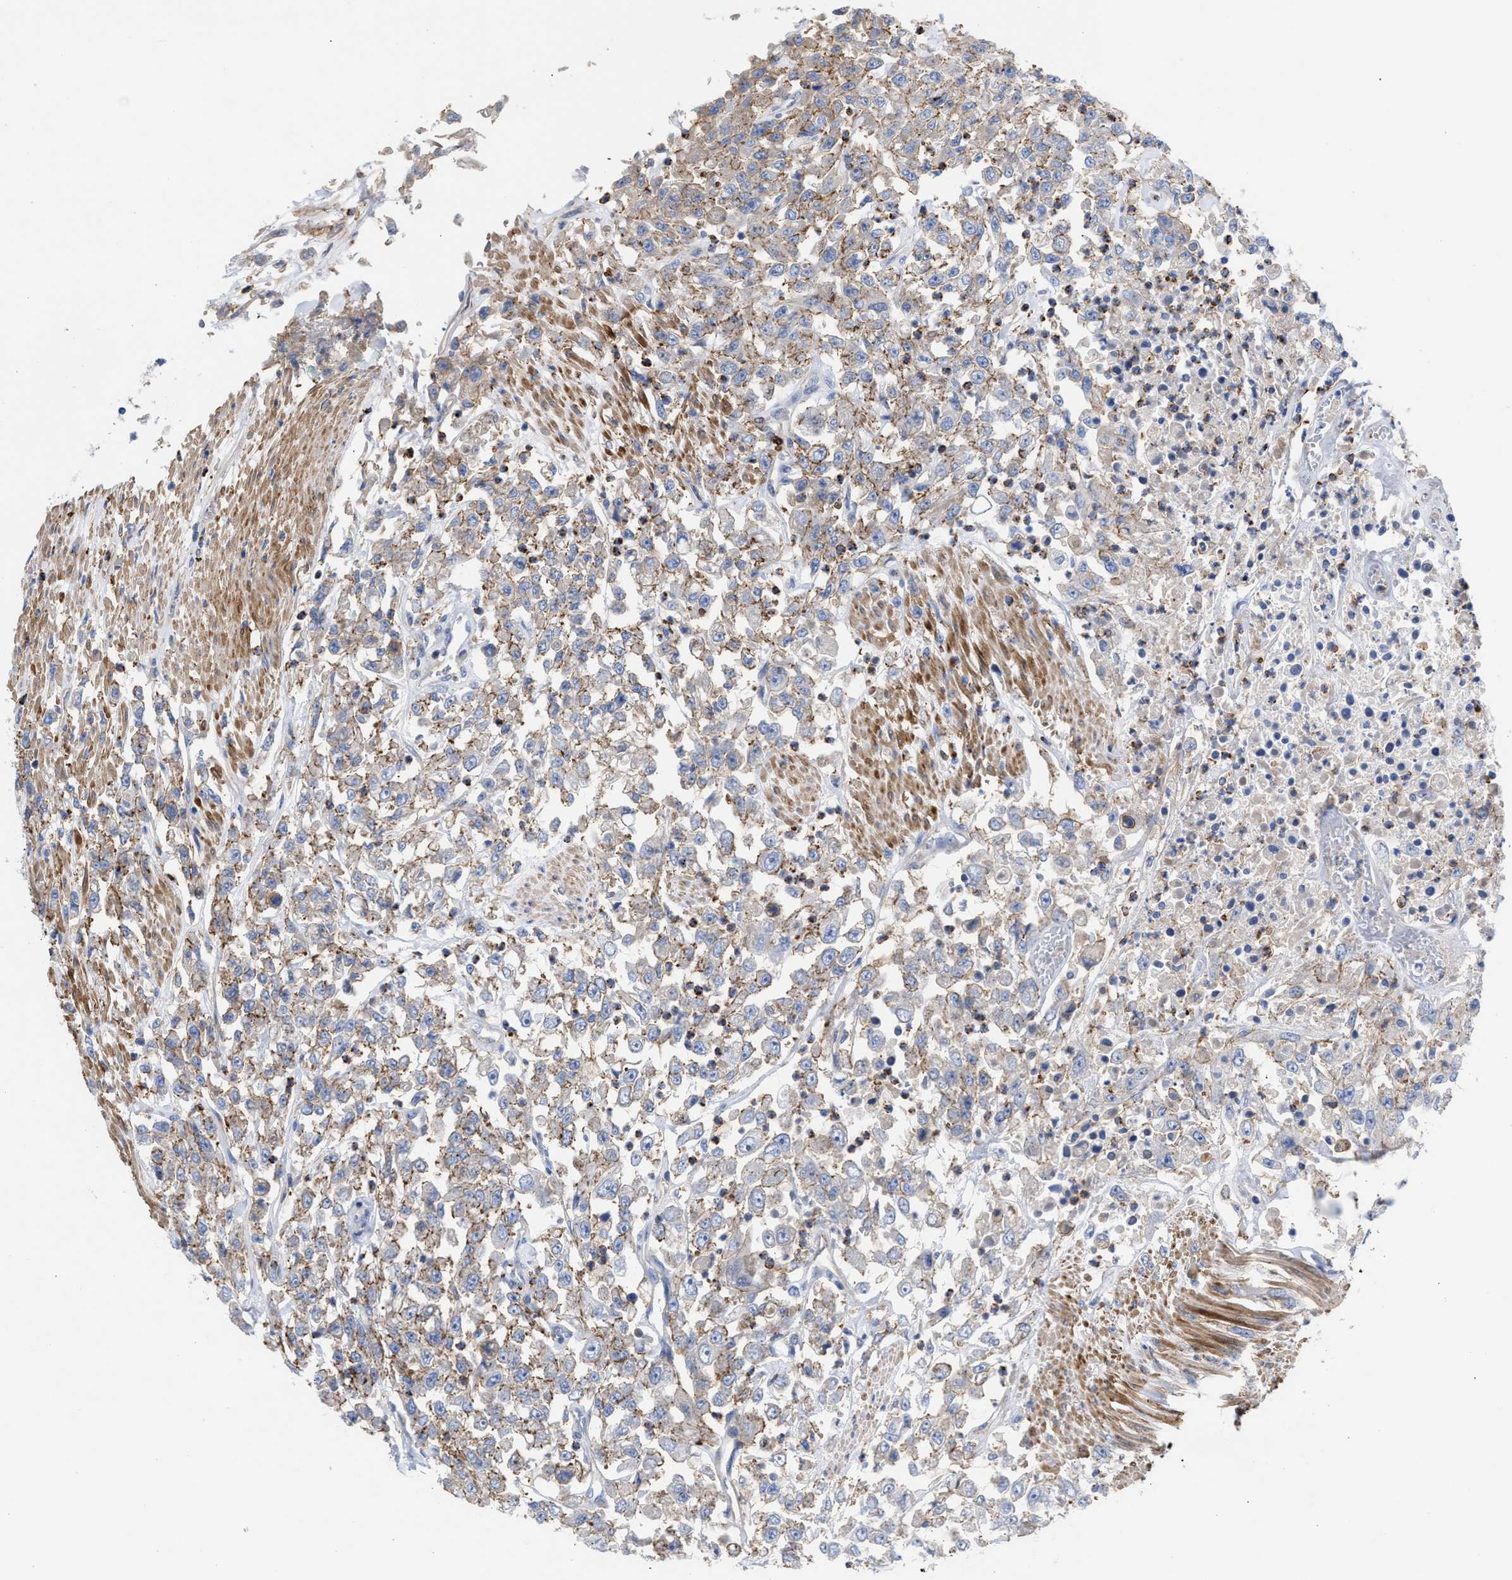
{"staining": {"intensity": "weak", "quantity": "<25%", "location": "cytoplasmic/membranous"}, "tissue": "urothelial cancer", "cell_type": "Tumor cells", "image_type": "cancer", "snomed": [{"axis": "morphology", "description": "Urothelial carcinoma, High grade"}, {"axis": "topography", "description": "Urinary bladder"}], "caption": "Immunohistochemistry of urothelial cancer reveals no staining in tumor cells.", "gene": "HS3ST5", "patient": {"sex": "male", "age": 46}}